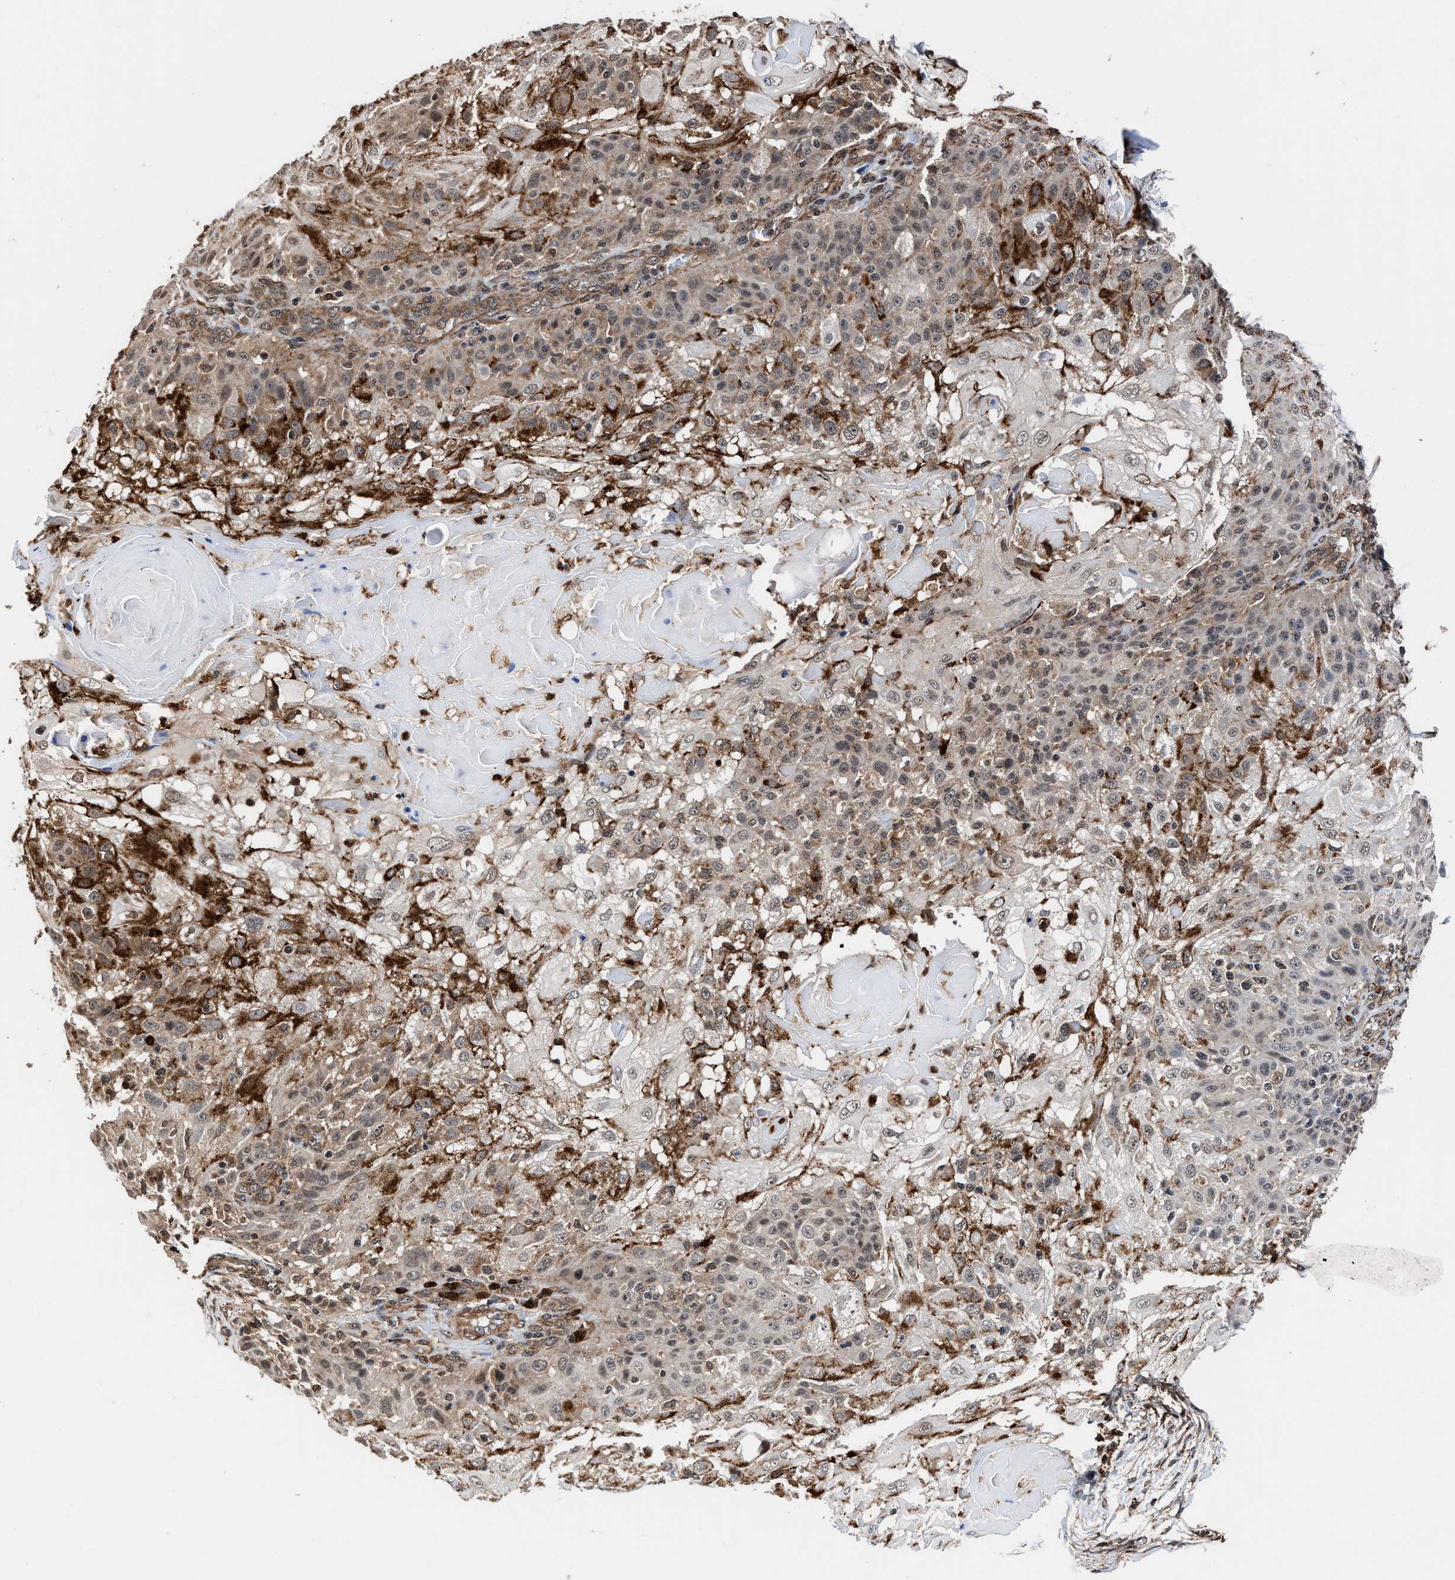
{"staining": {"intensity": "weak", "quantity": ">75%", "location": "cytoplasmic/membranous,nuclear"}, "tissue": "skin cancer", "cell_type": "Tumor cells", "image_type": "cancer", "snomed": [{"axis": "morphology", "description": "Normal tissue, NOS"}, {"axis": "morphology", "description": "Squamous cell carcinoma, NOS"}, {"axis": "topography", "description": "Skin"}], "caption": "Brown immunohistochemical staining in skin cancer (squamous cell carcinoma) displays weak cytoplasmic/membranous and nuclear positivity in about >75% of tumor cells.", "gene": "SEPTIN2", "patient": {"sex": "female", "age": 83}}